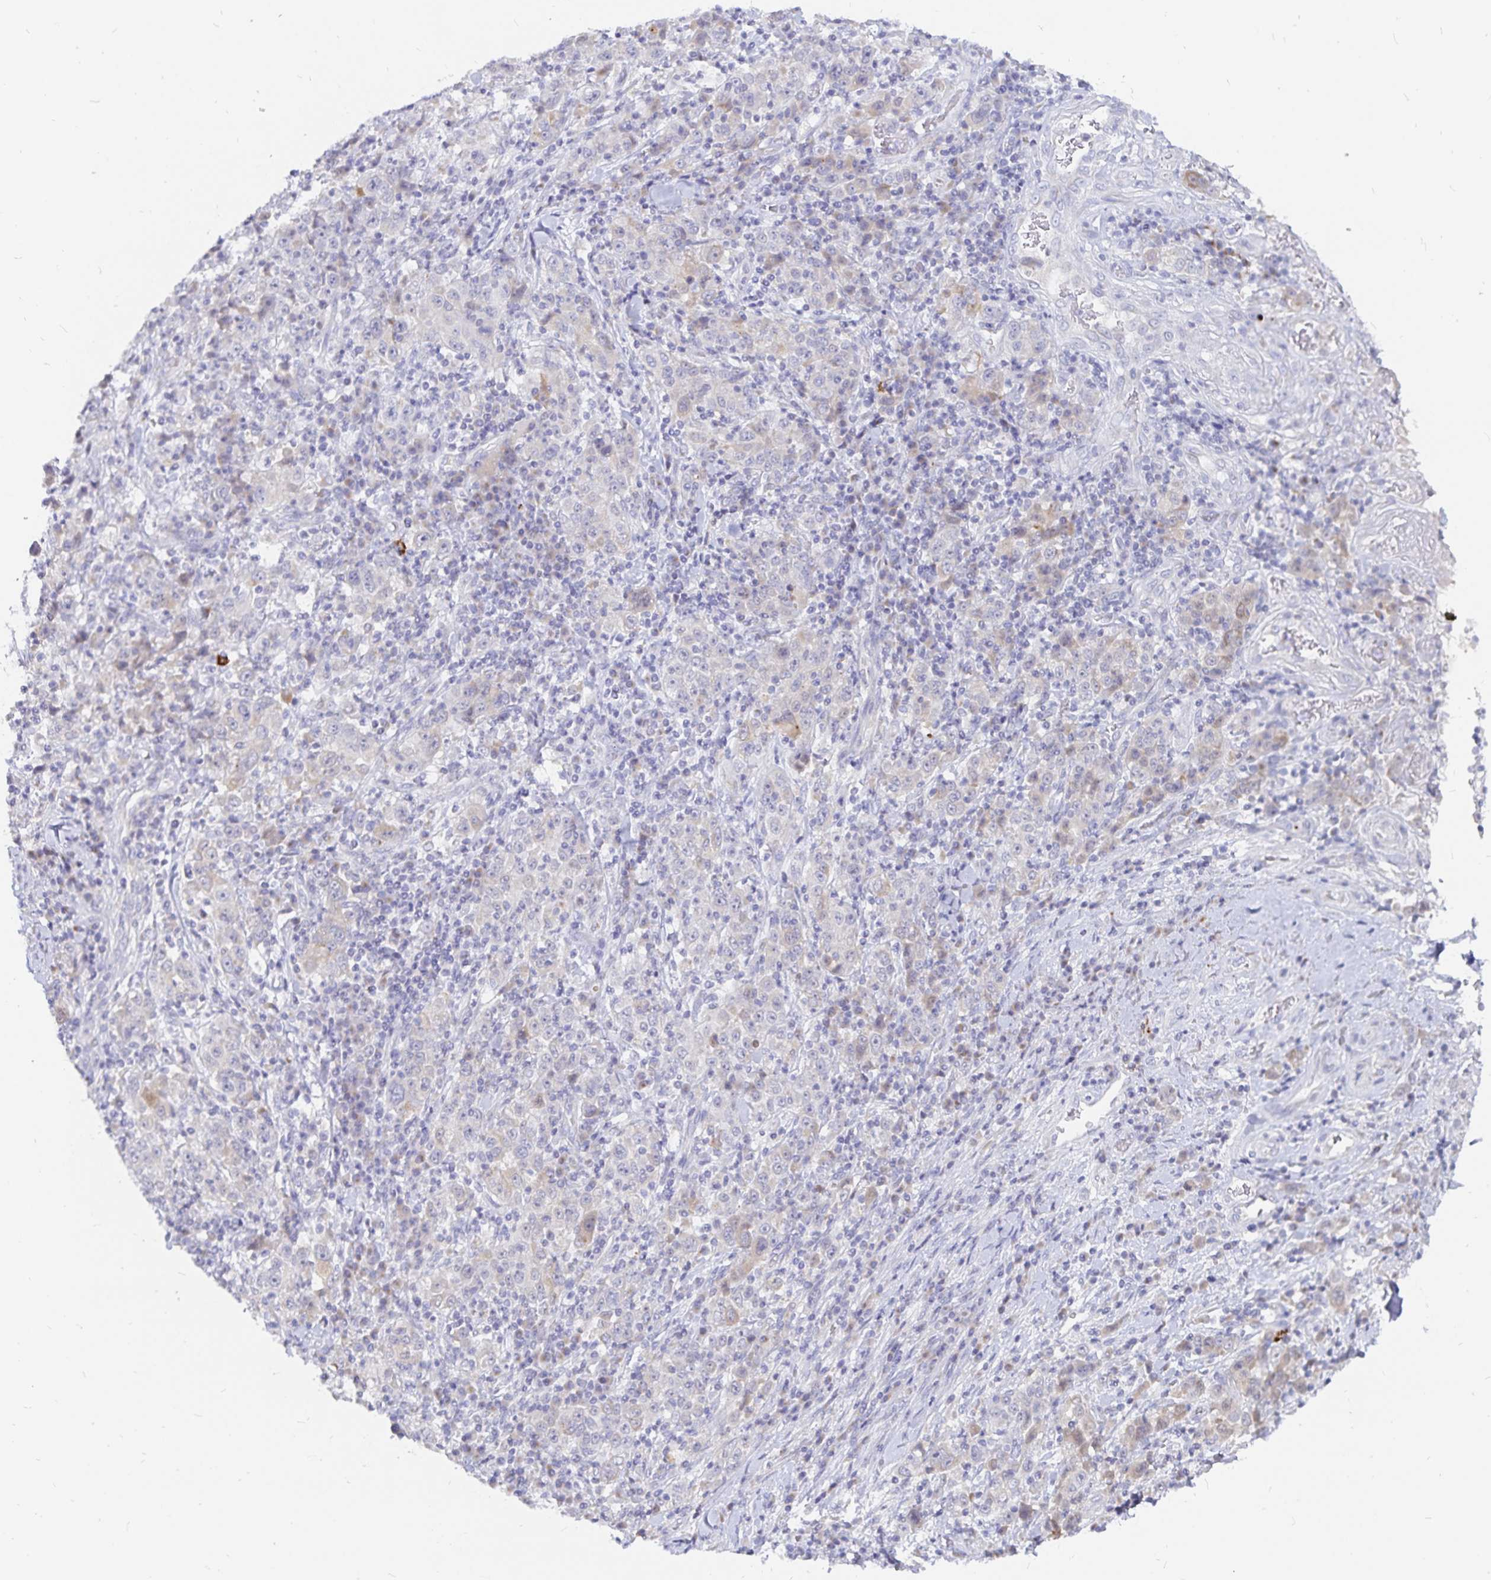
{"staining": {"intensity": "negative", "quantity": "none", "location": "none"}, "tissue": "stomach cancer", "cell_type": "Tumor cells", "image_type": "cancer", "snomed": [{"axis": "morphology", "description": "Normal tissue, NOS"}, {"axis": "morphology", "description": "Adenocarcinoma, NOS"}, {"axis": "topography", "description": "Stomach, upper"}, {"axis": "topography", "description": "Stomach"}], "caption": "Immunohistochemical staining of human stomach cancer displays no significant expression in tumor cells.", "gene": "PKHD1", "patient": {"sex": "male", "age": 59}}